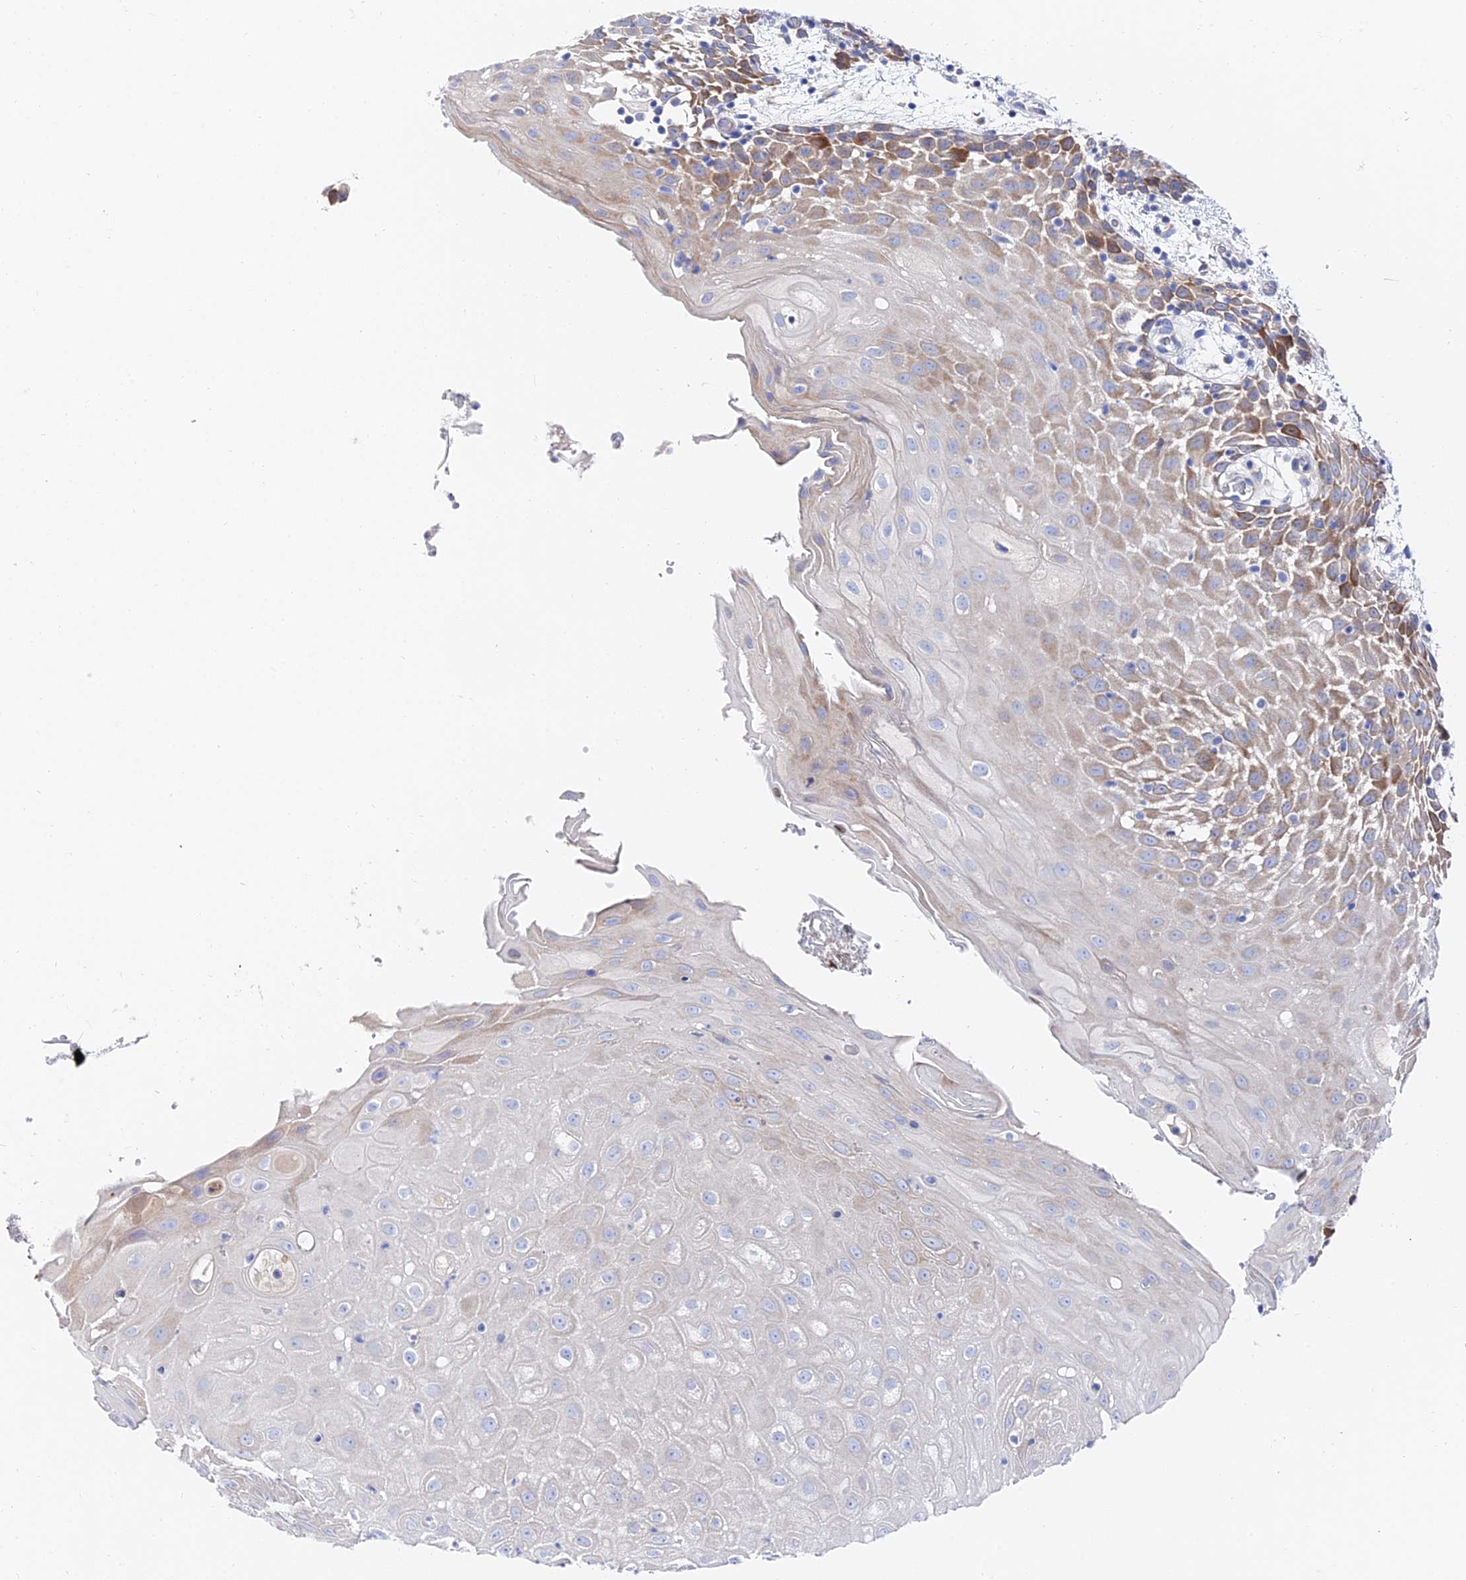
{"staining": {"intensity": "strong", "quantity": "<25%", "location": "cytoplasmic/membranous"}, "tissue": "oral mucosa", "cell_type": "Squamous epithelial cells", "image_type": "normal", "snomed": [{"axis": "morphology", "description": "Normal tissue, NOS"}, {"axis": "topography", "description": "Skeletal muscle"}, {"axis": "topography", "description": "Oral tissue"}, {"axis": "topography", "description": "Salivary gland"}, {"axis": "topography", "description": "Peripheral nerve tissue"}], "caption": "About <25% of squamous epithelial cells in normal oral mucosa show strong cytoplasmic/membranous protein expression as visualized by brown immunohistochemical staining.", "gene": "PTTG1", "patient": {"sex": "male", "age": 54}}